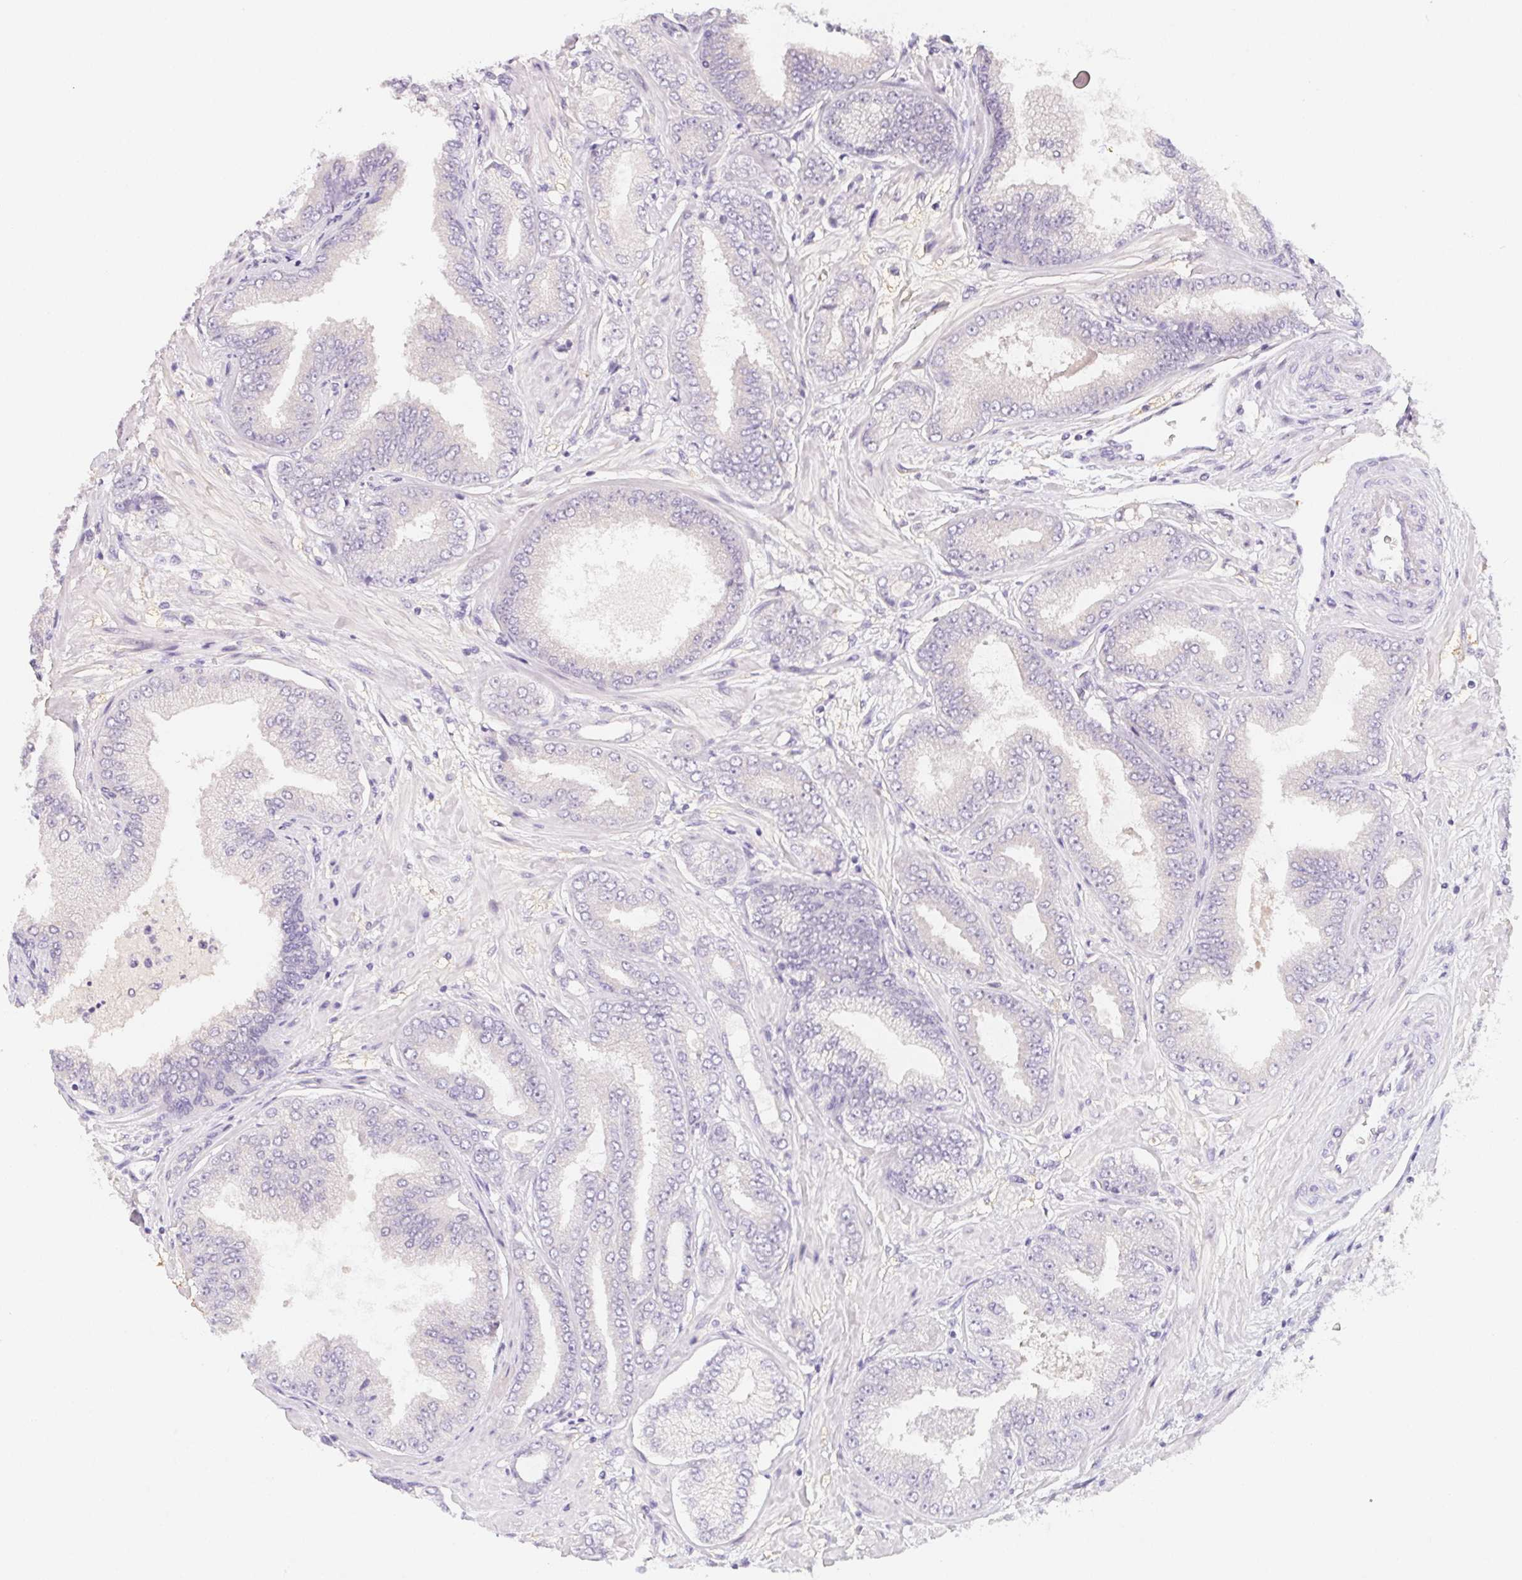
{"staining": {"intensity": "negative", "quantity": "none", "location": "none"}, "tissue": "prostate cancer", "cell_type": "Tumor cells", "image_type": "cancer", "snomed": [{"axis": "morphology", "description": "Adenocarcinoma, Low grade"}, {"axis": "topography", "description": "Prostate"}], "caption": "Tumor cells are negative for brown protein staining in prostate cancer.", "gene": "ZBBX", "patient": {"sex": "male", "age": 55}}